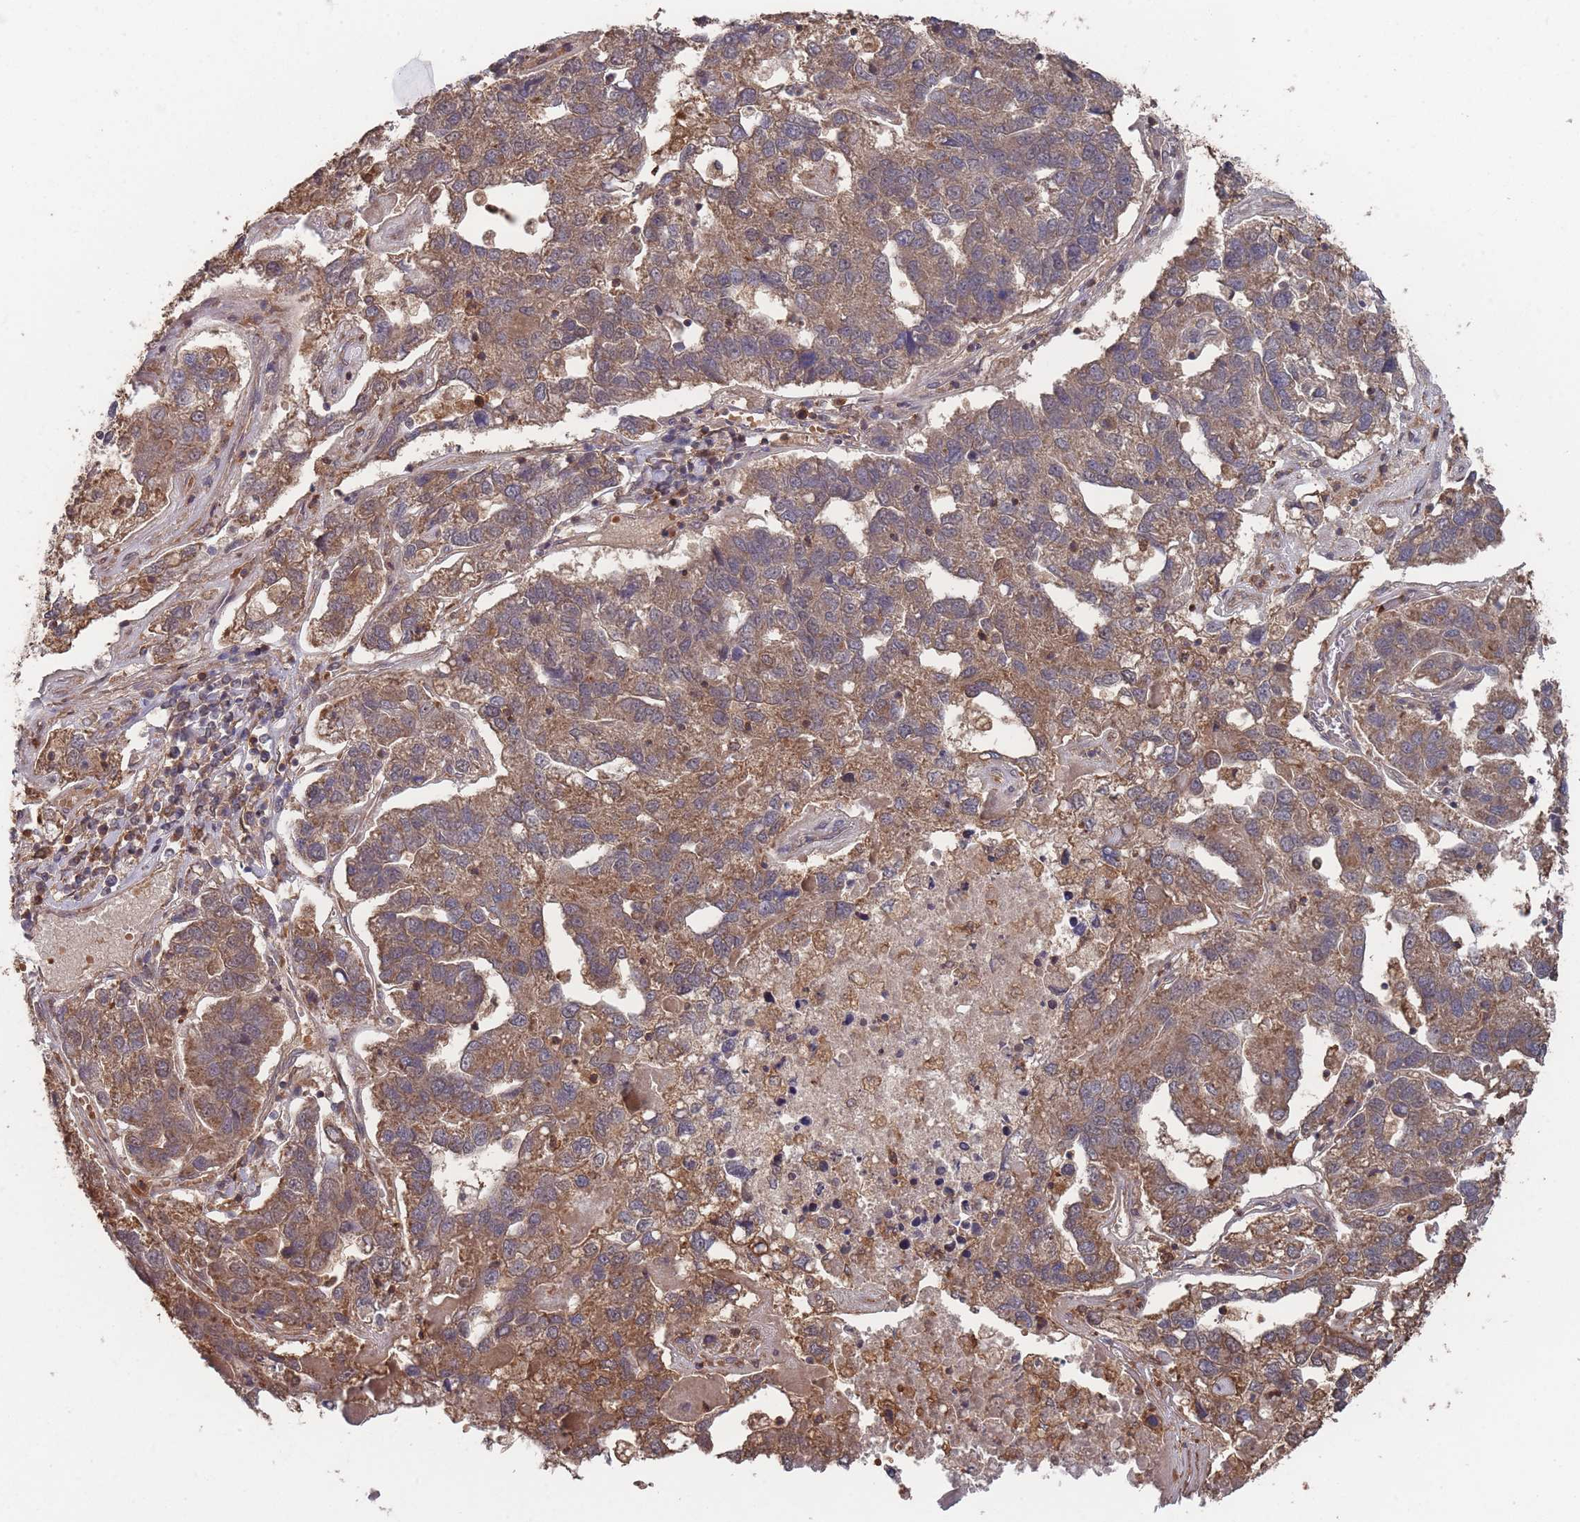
{"staining": {"intensity": "moderate", "quantity": ">75%", "location": "cytoplasmic/membranous"}, "tissue": "pancreatic cancer", "cell_type": "Tumor cells", "image_type": "cancer", "snomed": [{"axis": "morphology", "description": "Adenocarcinoma, NOS"}, {"axis": "topography", "description": "Pancreas"}], "caption": "Protein staining displays moderate cytoplasmic/membranous positivity in about >75% of tumor cells in pancreatic cancer.", "gene": "SF3B1", "patient": {"sex": "female", "age": 61}}